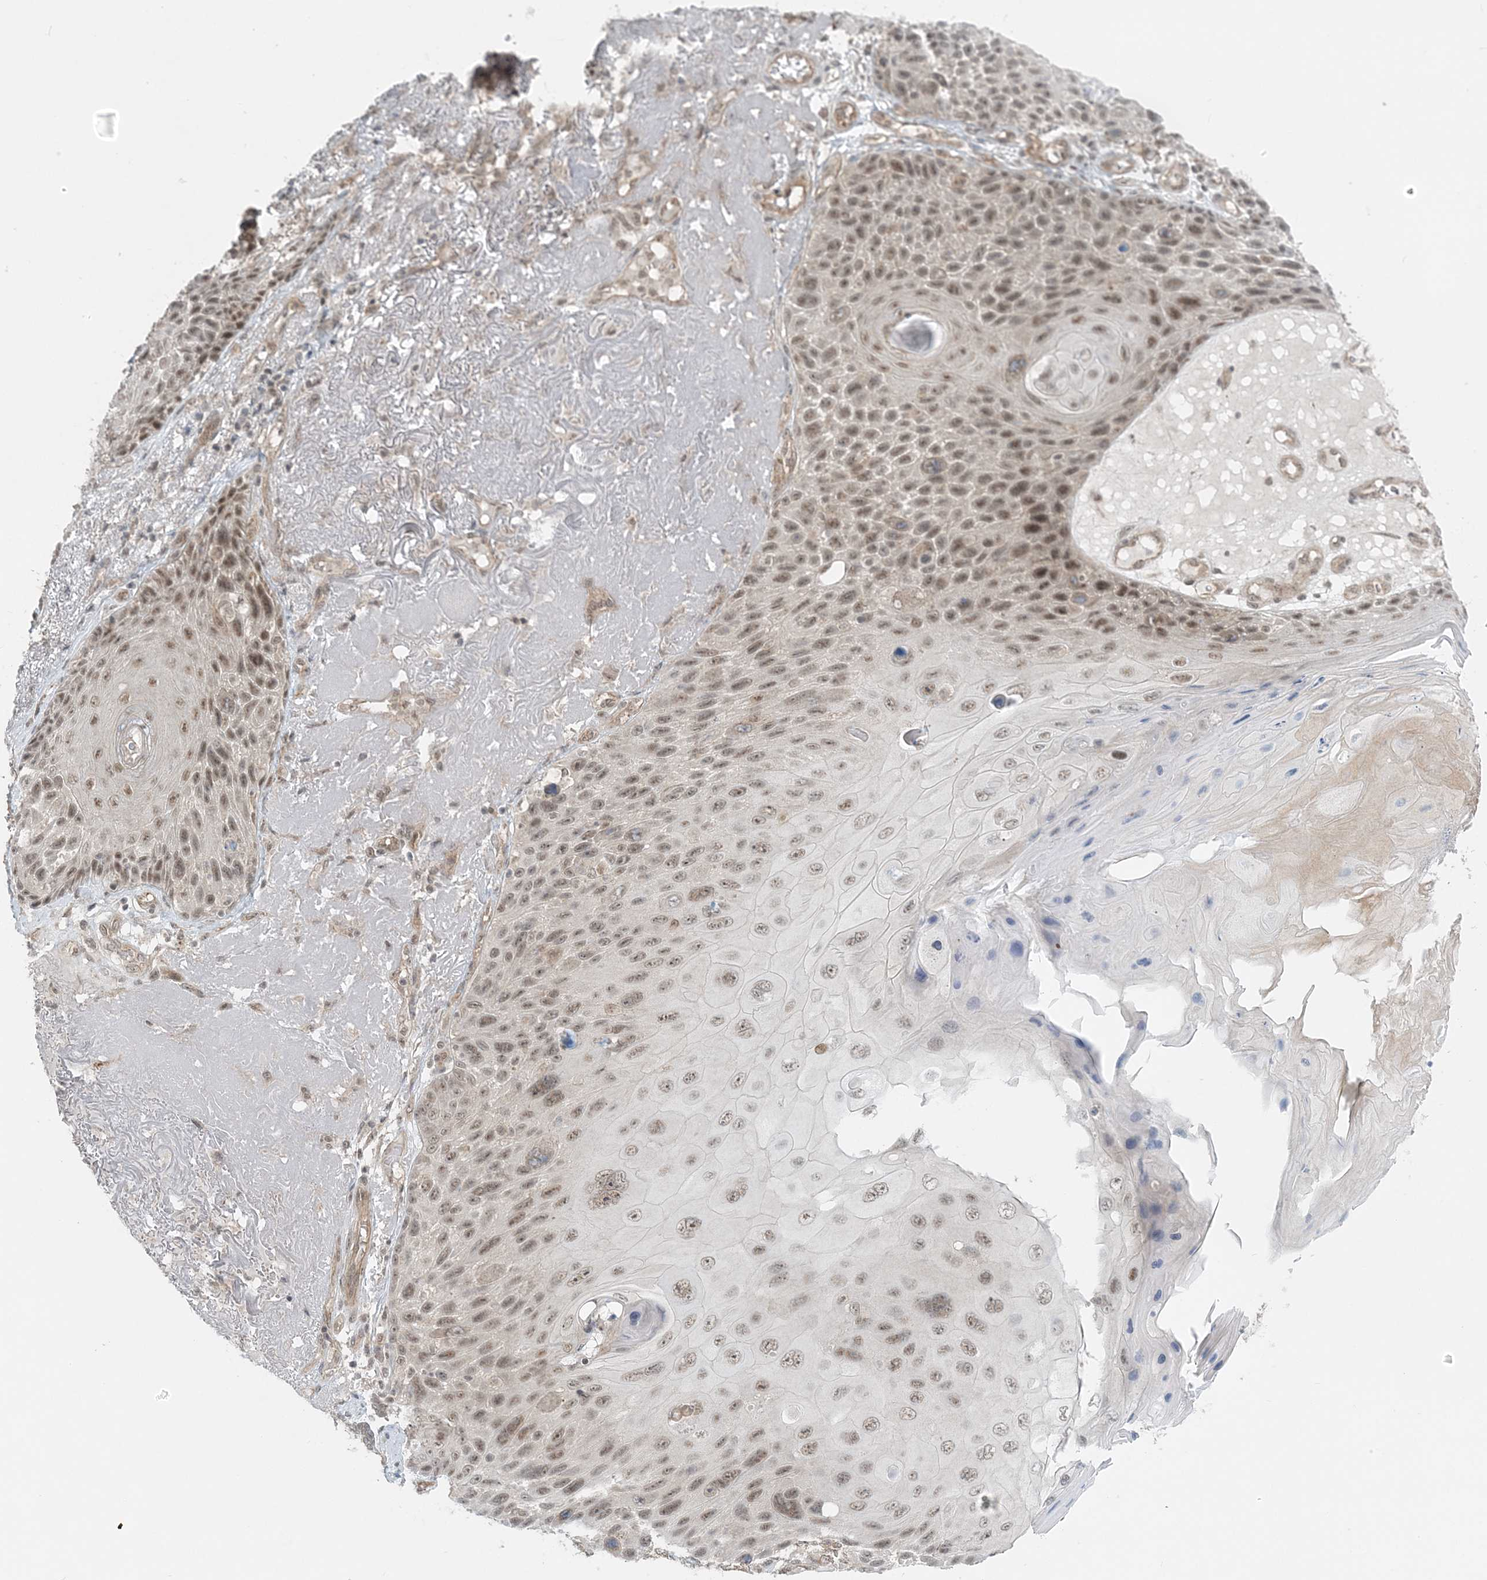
{"staining": {"intensity": "moderate", "quantity": ">75%", "location": "nuclear"}, "tissue": "skin cancer", "cell_type": "Tumor cells", "image_type": "cancer", "snomed": [{"axis": "morphology", "description": "Squamous cell carcinoma, NOS"}, {"axis": "topography", "description": "Skin"}], "caption": "Immunohistochemical staining of squamous cell carcinoma (skin) exhibits medium levels of moderate nuclear positivity in about >75% of tumor cells. (Stains: DAB in brown, nuclei in blue, Microscopy: brightfield microscopy at high magnification).", "gene": "ATP11A", "patient": {"sex": "female", "age": 88}}